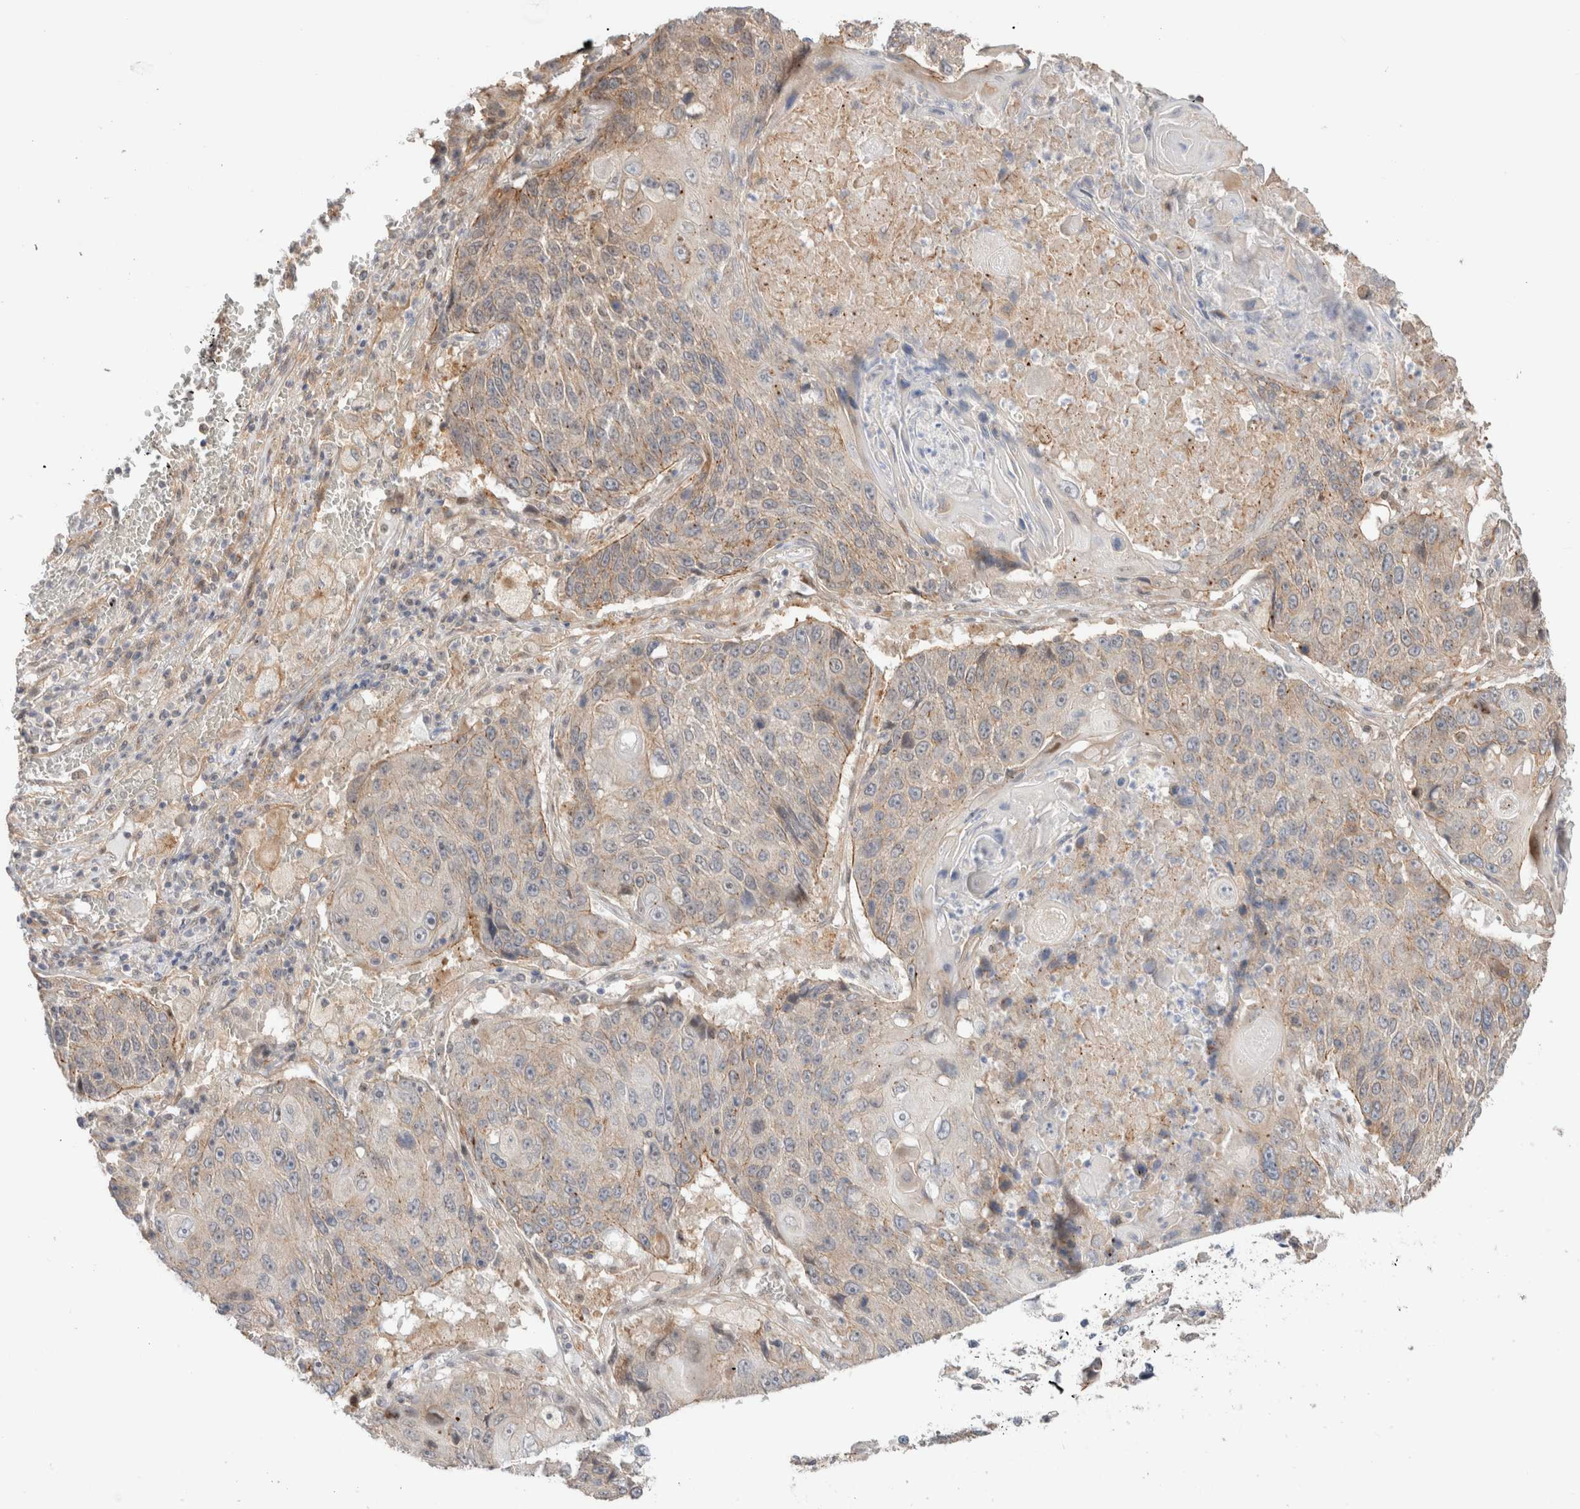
{"staining": {"intensity": "weak", "quantity": "25%-75%", "location": "cytoplasmic/membranous"}, "tissue": "lung cancer", "cell_type": "Tumor cells", "image_type": "cancer", "snomed": [{"axis": "morphology", "description": "Adenocarcinoma, NOS"}, {"axis": "topography", "description": "Lung"}], "caption": "Protein staining by immunohistochemistry exhibits weak cytoplasmic/membranous expression in approximately 25%-75% of tumor cells in adenocarcinoma (lung).", "gene": "ID3", "patient": {"sex": "male", "age": 64}}